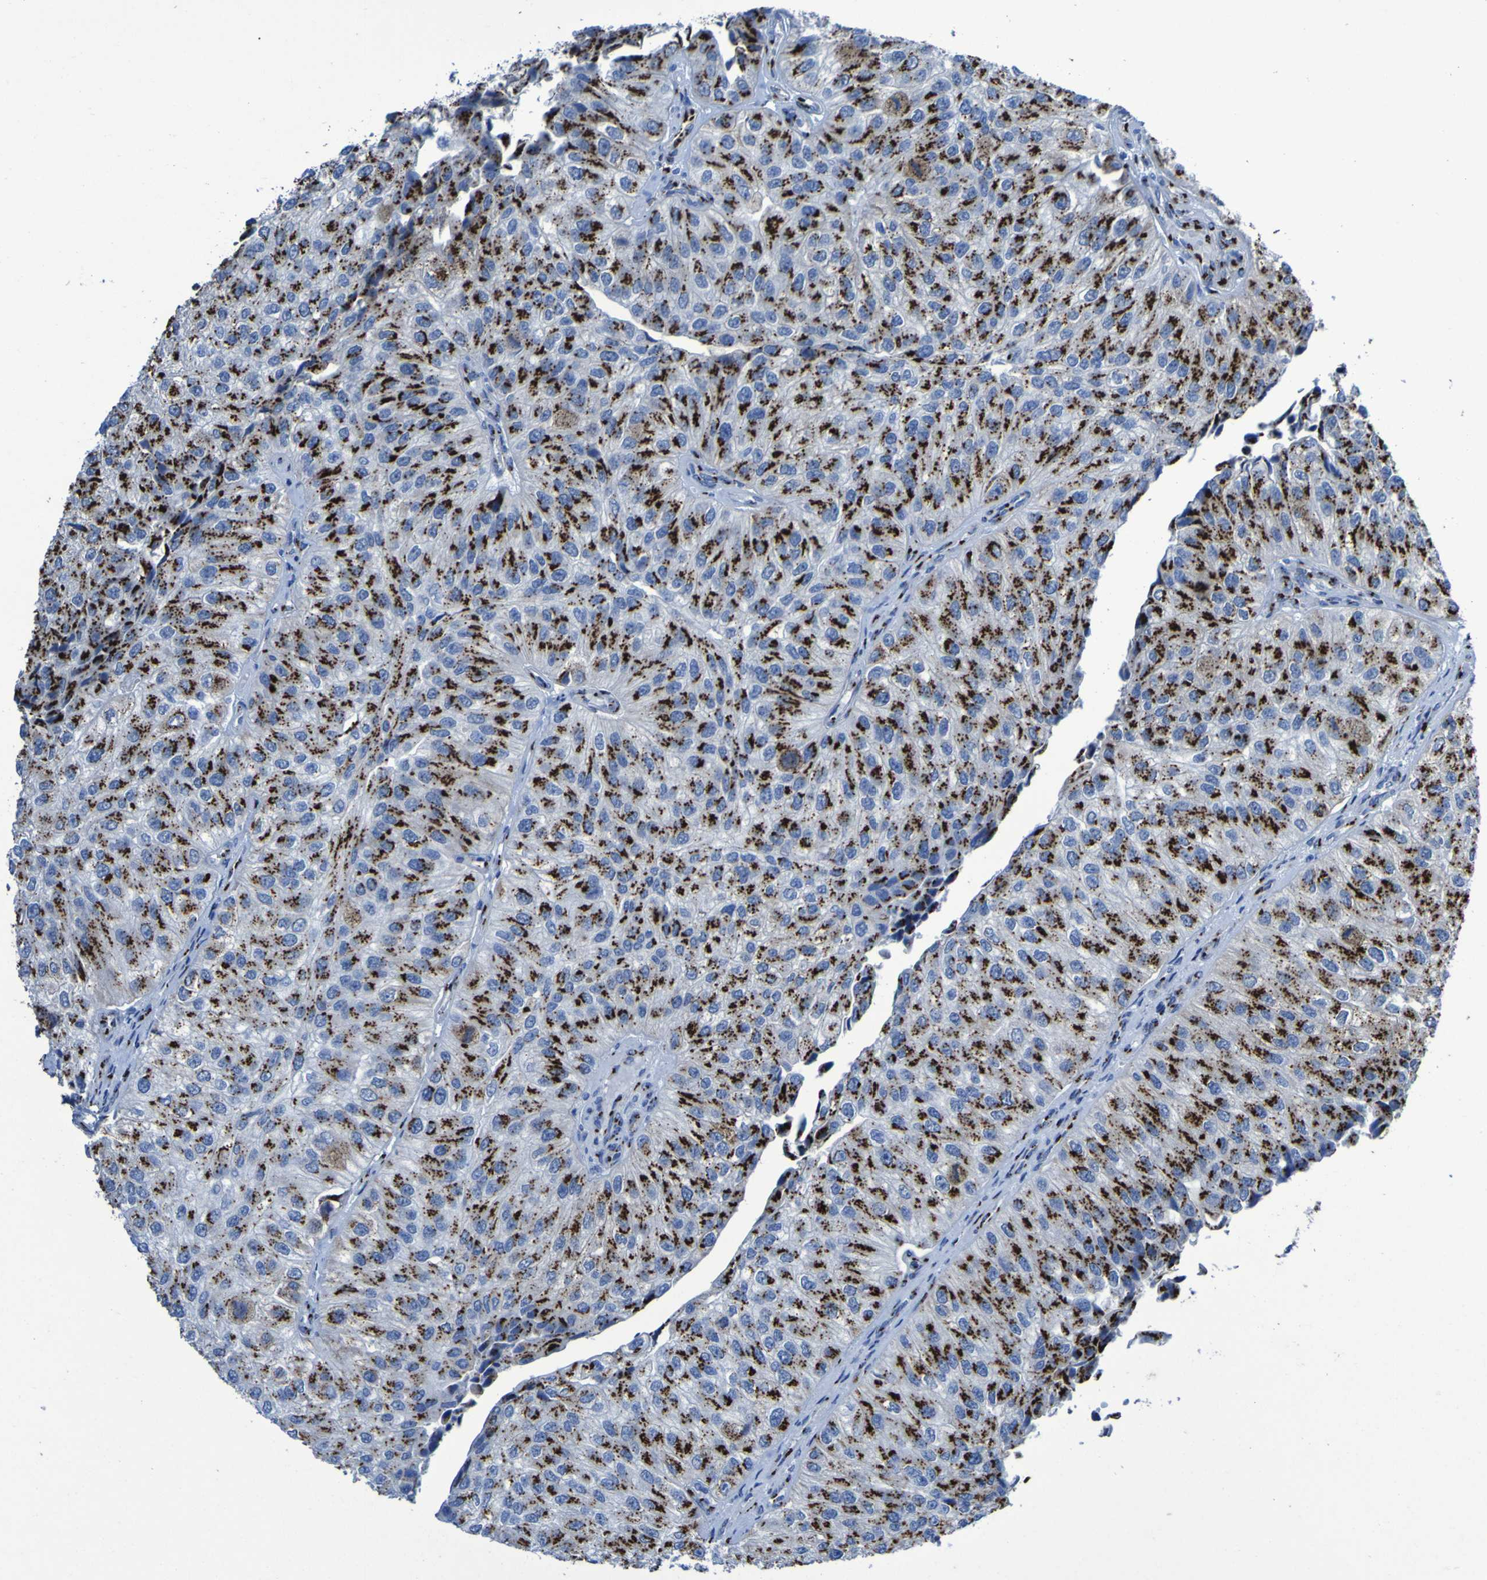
{"staining": {"intensity": "strong", "quantity": ">75%", "location": "cytoplasmic/membranous"}, "tissue": "urothelial cancer", "cell_type": "Tumor cells", "image_type": "cancer", "snomed": [{"axis": "morphology", "description": "Urothelial carcinoma, High grade"}, {"axis": "topography", "description": "Kidney"}, {"axis": "topography", "description": "Urinary bladder"}], "caption": "Tumor cells exhibit strong cytoplasmic/membranous expression in about >75% of cells in urothelial carcinoma (high-grade).", "gene": "GOLM1", "patient": {"sex": "male", "age": 77}}